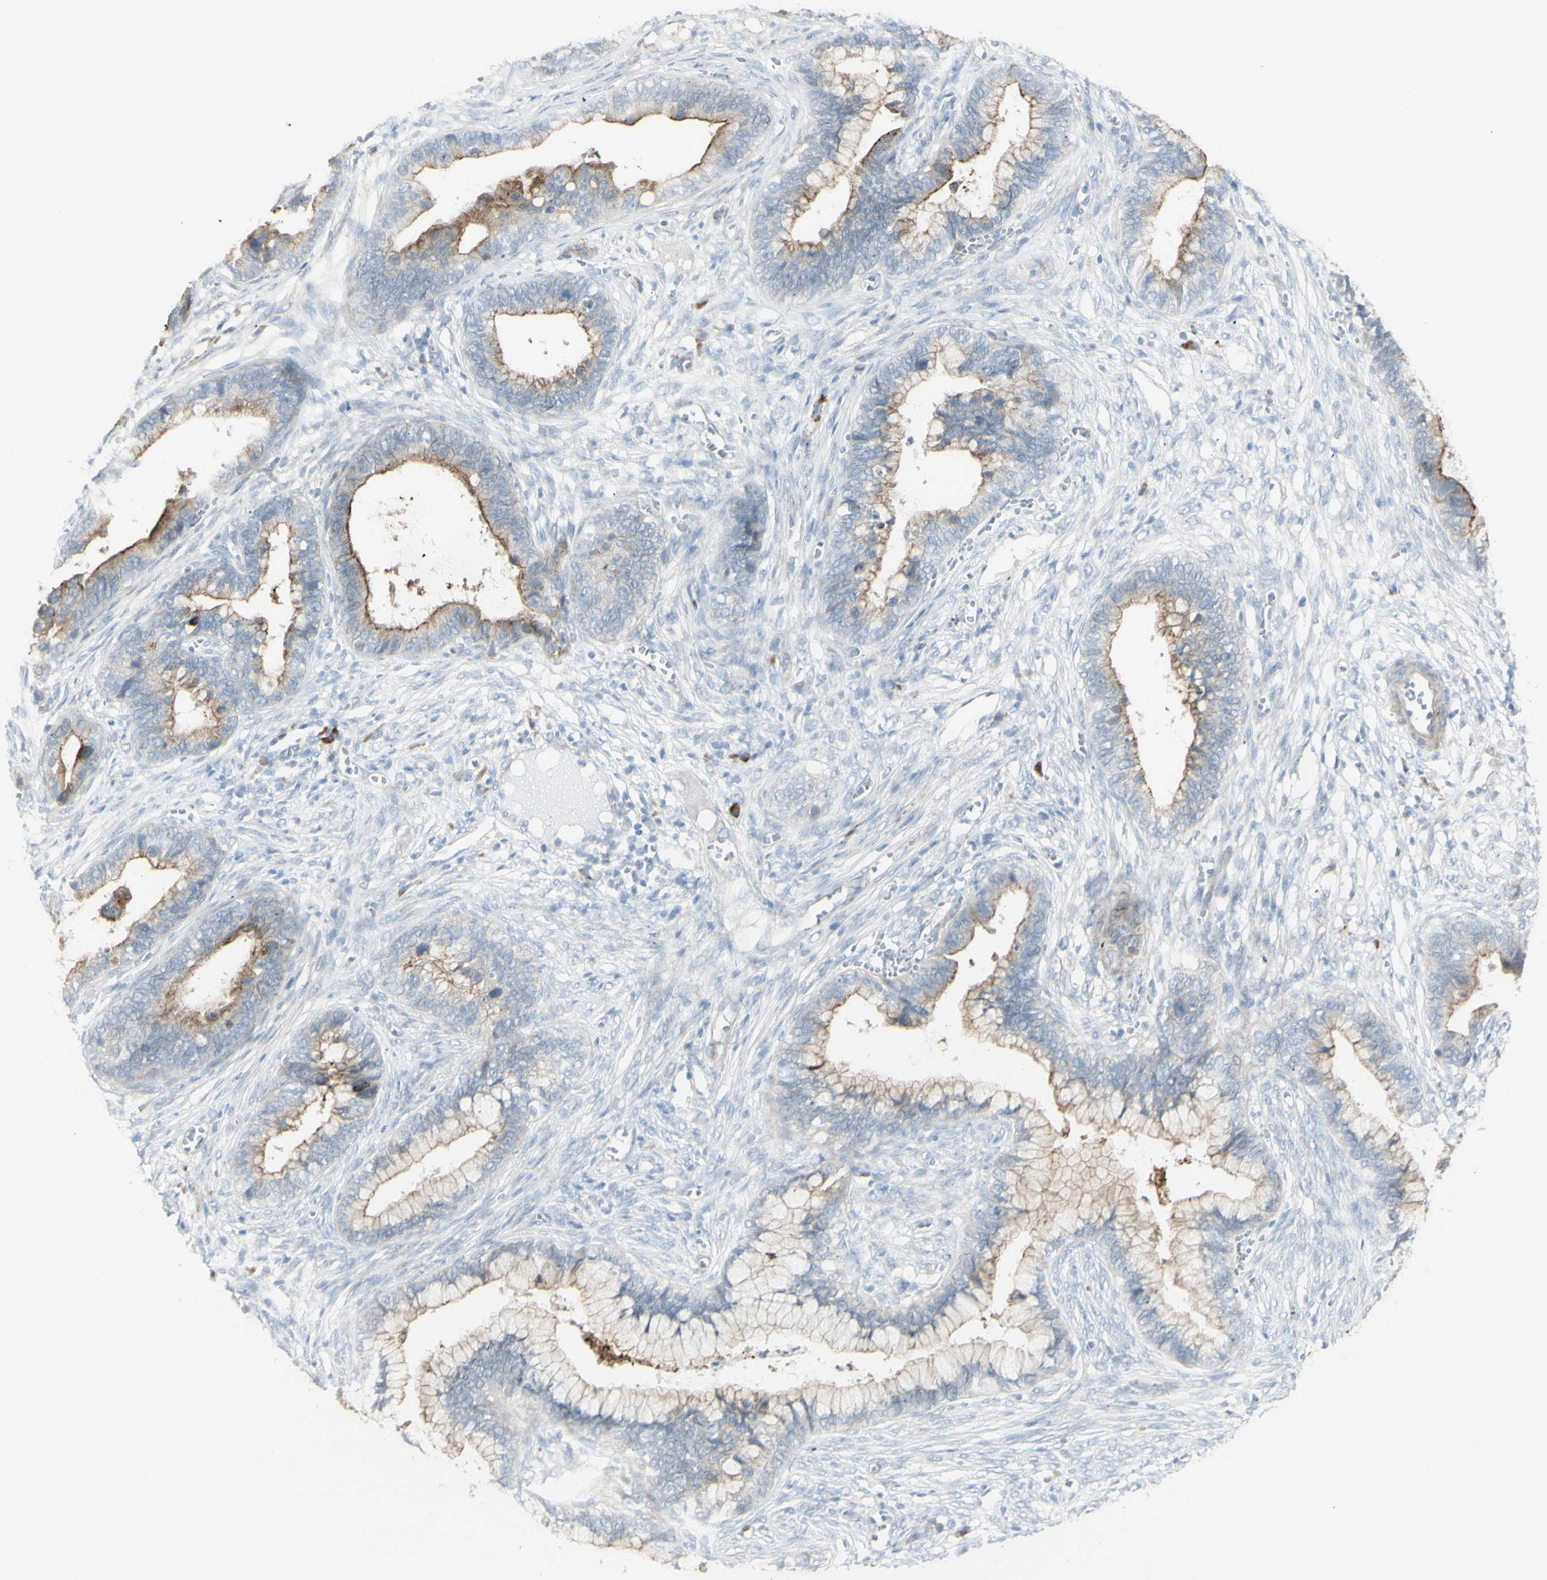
{"staining": {"intensity": "moderate", "quantity": "25%-75%", "location": "cytoplasmic/membranous"}, "tissue": "cervical cancer", "cell_type": "Tumor cells", "image_type": "cancer", "snomed": [{"axis": "morphology", "description": "Adenocarcinoma, NOS"}, {"axis": "topography", "description": "Cervix"}], "caption": "Immunohistochemical staining of adenocarcinoma (cervical) shows moderate cytoplasmic/membranous protein staining in approximately 25%-75% of tumor cells.", "gene": "NDST4", "patient": {"sex": "female", "age": 44}}